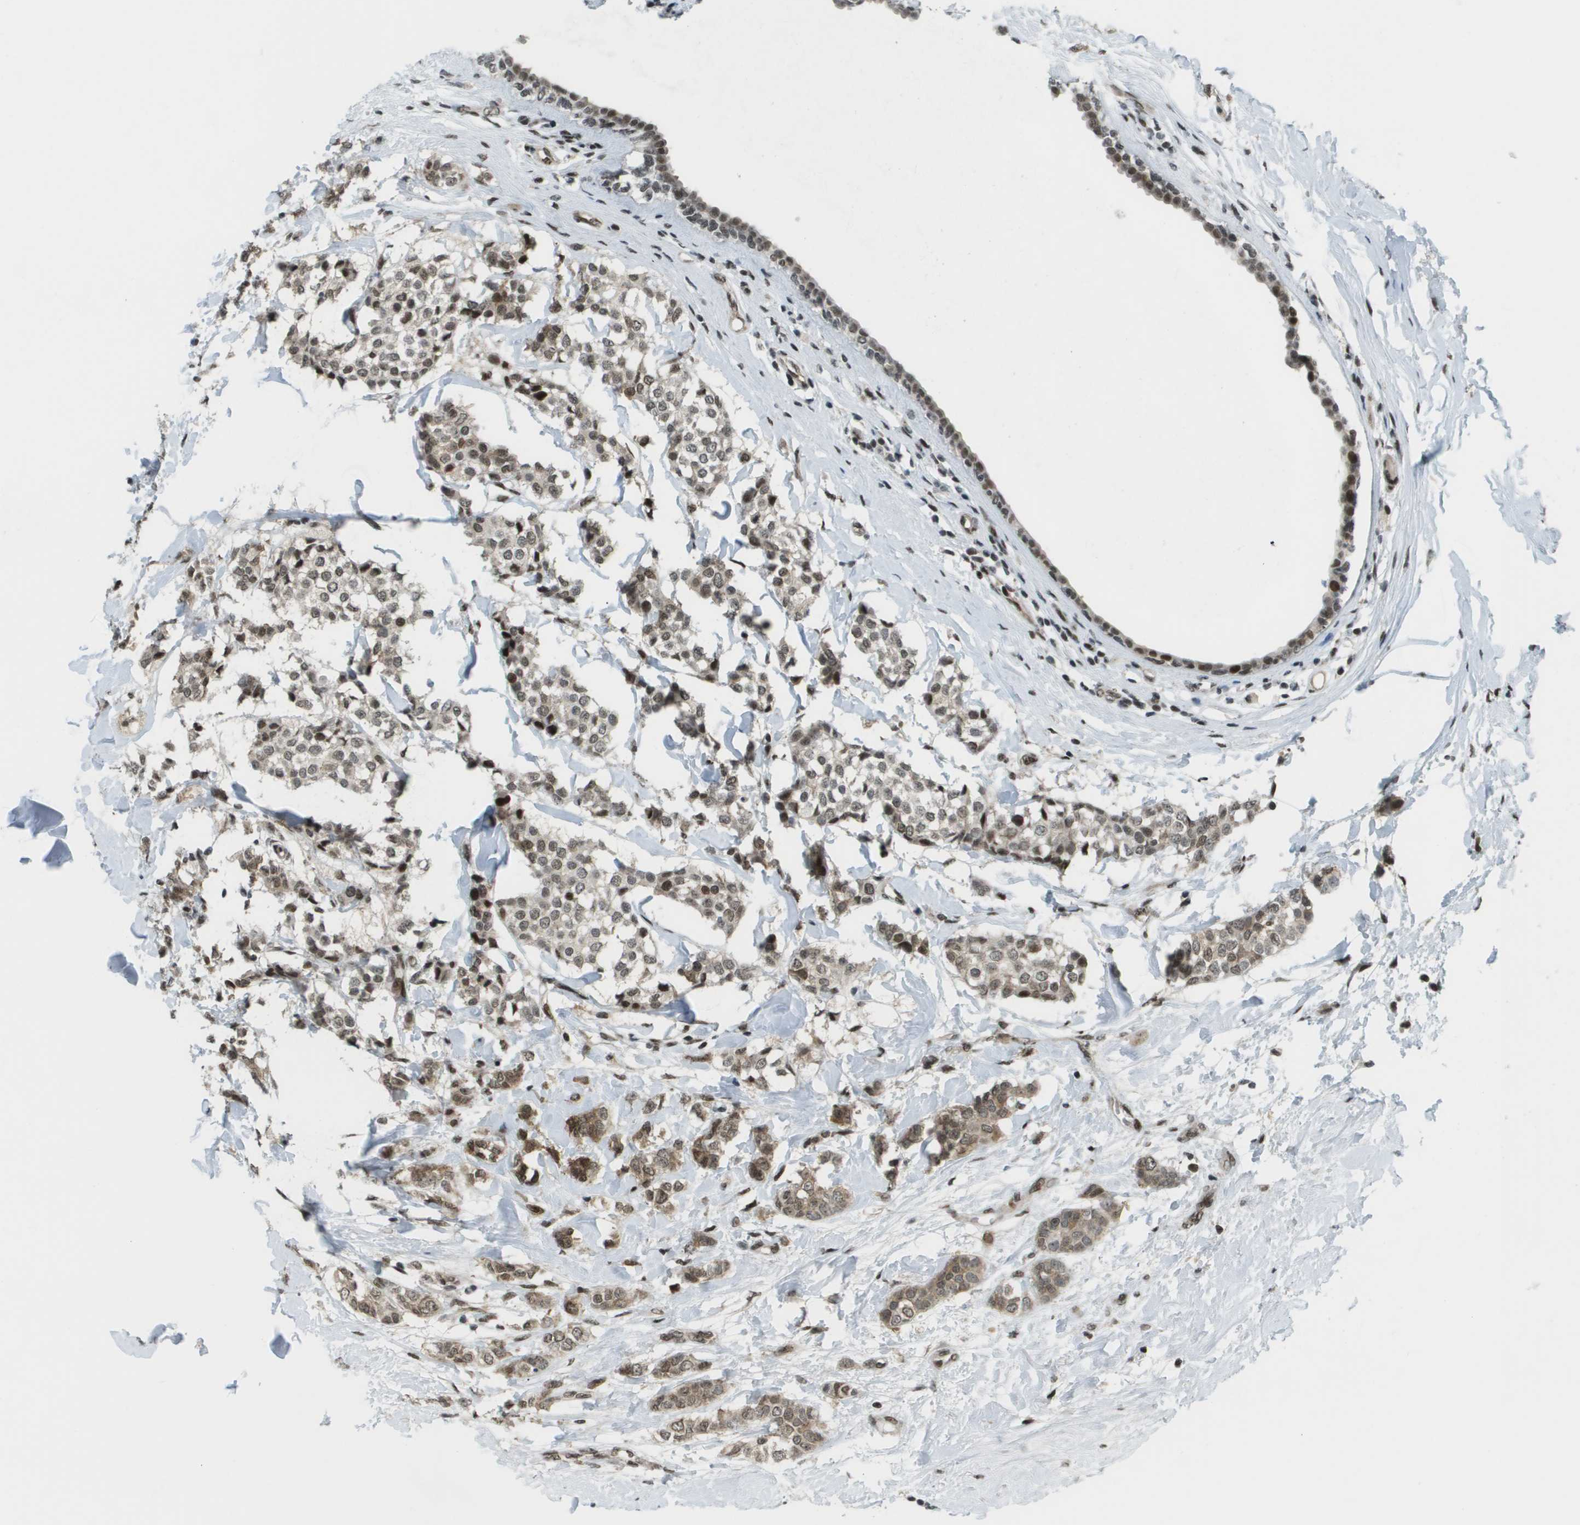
{"staining": {"intensity": "moderate", "quantity": ">75%", "location": "cytoplasmic/membranous,nuclear"}, "tissue": "breast cancer", "cell_type": "Tumor cells", "image_type": "cancer", "snomed": [{"axis": "morphology", "description": "Lobular carcinoma, in situ"}, {"axis": "morphology", "description": "Lobular carcinoma"}, {"axis": "topography", "description": "Breast"}], "caption": "The image demonstrates immunohistochemical staining of breast lobular carcinoma in situ. There is moderate cytoplasmic/membranous and nuclear staining is seen in about >75% of tumor cells.", "gene": "IRF7", "patient": {"sex": "female", "age": 41}}